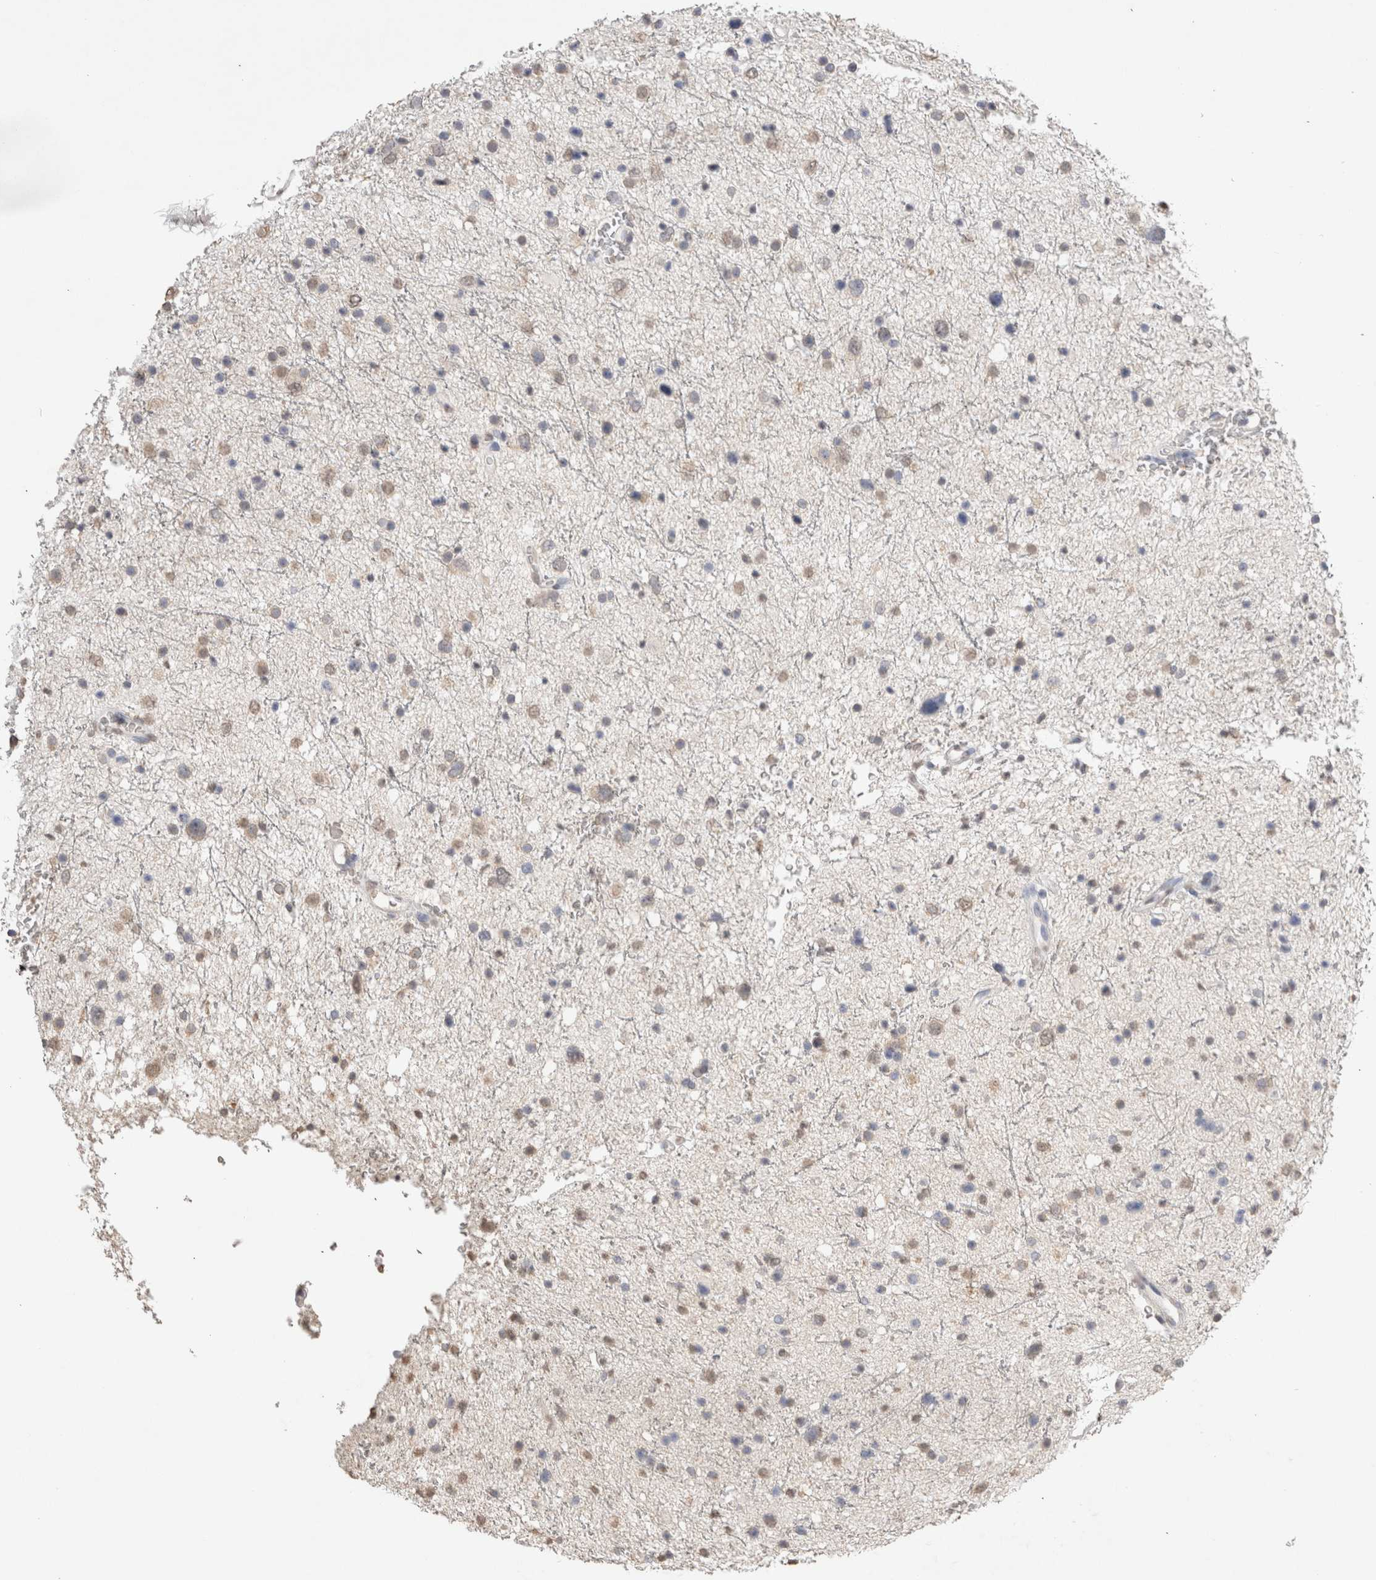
{"staining": {"intensity": "weak", "quantity": "25%-75%", "location": "cytoplasmic/membranous,nuclear"}, "tissue": "glioma", "cell_type": "Tumor cells", "image_type": "cancer", "snomed": [{"axis": "morphology", "description": "Glioma, malignant, Low grade"}, {"axis": "topography", "description": "Brain"}], "caption": "Protein expression analysis of glioma reveals weak cytoplasmic/membranous and nuclear positivity in about 25%-75% of tumor cells.", "gene": "LGALS2", "patient": {"sex": "female", "age": 37}}